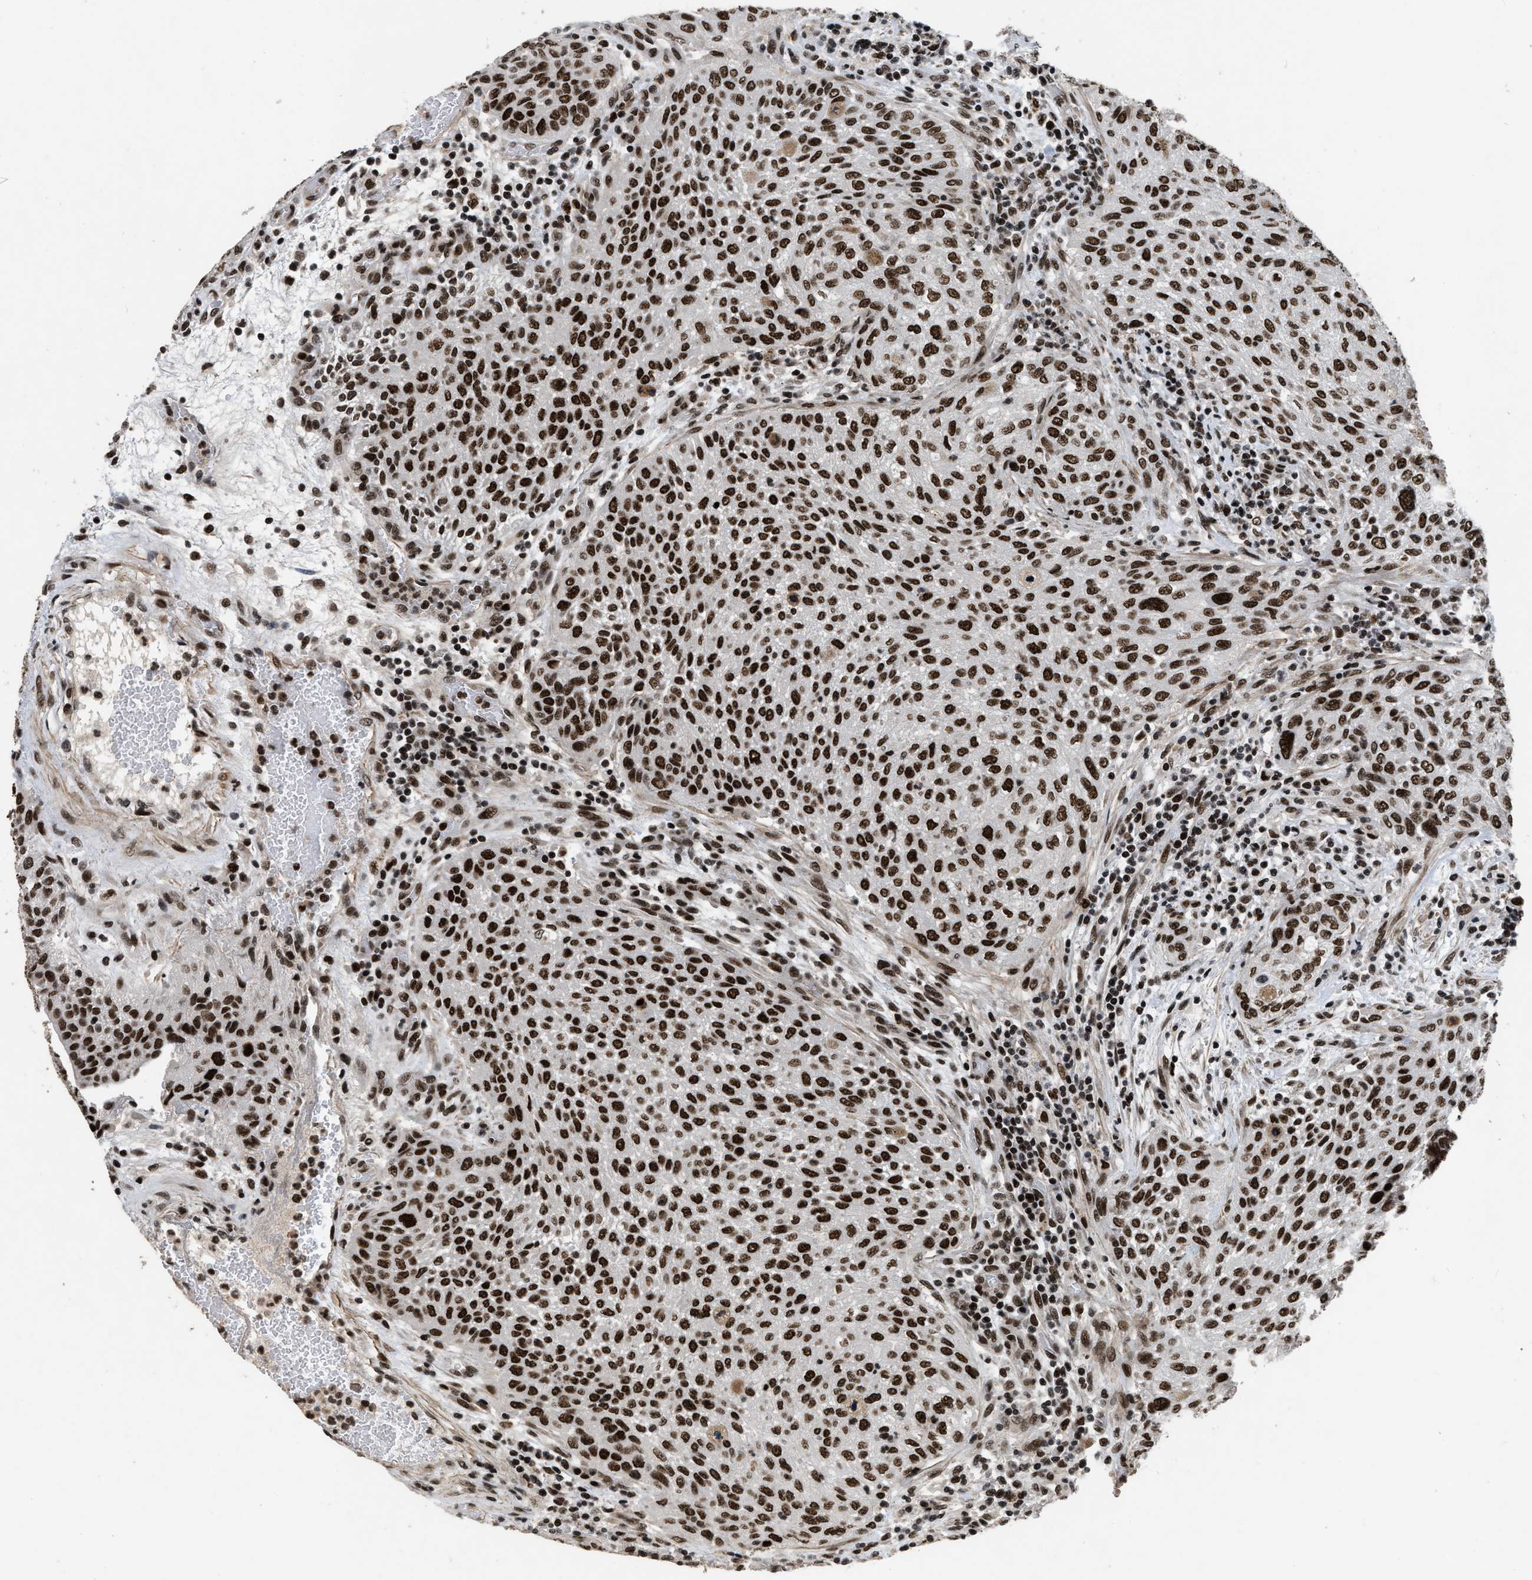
{"staining": {"intensity": "strong", "quantity": ">75%", "location": "nuclear"}, "tissue": "urothelial cancer", "cell_type": "Tumor cells", "image_type": "cancer", "snomed": [{"axis": "morphology", "description": "Urothelial carcinoma, Low grade"}, {"axis": "morphology", "description": "Urothelial carcinoma, High grade"}, {"axis": "topography", "description": "Urinary bladder"}], "caption": "Approximately >75% of tumor cells in human urothelial carcinoma (low-grade) demonstrate strong nuclear protein expression as visualized by brown immunohistochemical staining.", "gene": "SMARCB1", "patient": {"sex": "male", "age": 35}}